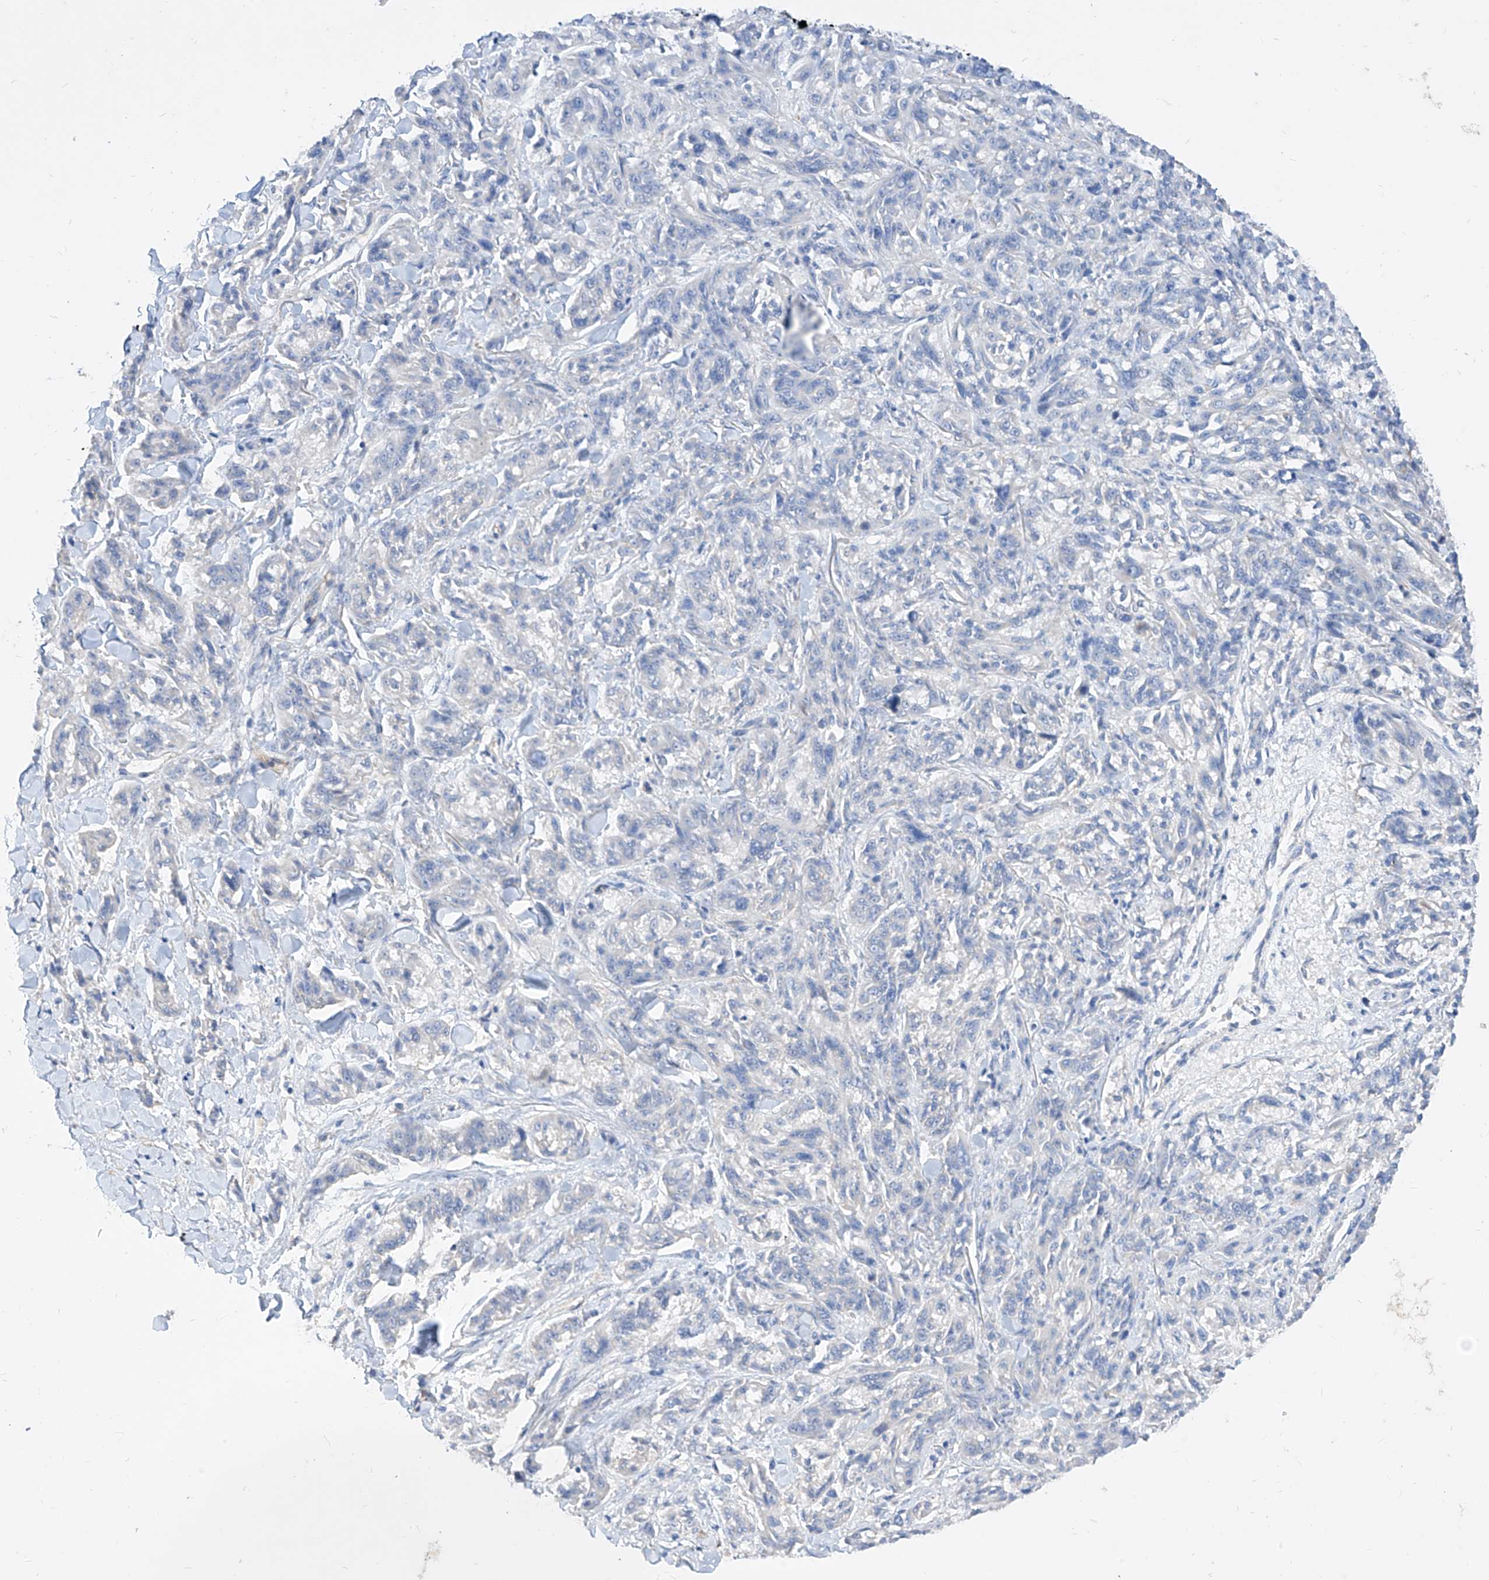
{"staining": {"intensity": "negative", "quantity": "none", "location": "none"}, "tissue": "melanoma", "cell_type": "Tumor cells", "image_type": "cancer", "snomed": [{"axis": "morphology", "description": "Malignant melanoma, NOS"}, {"axis": "topography", "description": "Skin"}], "caption": "Immunohistochemical staining of melanoma exhibits no significant staining in tumor cells.", "gene": "SCGB2A1", "patient": {"sex": "male", "age": 53}}